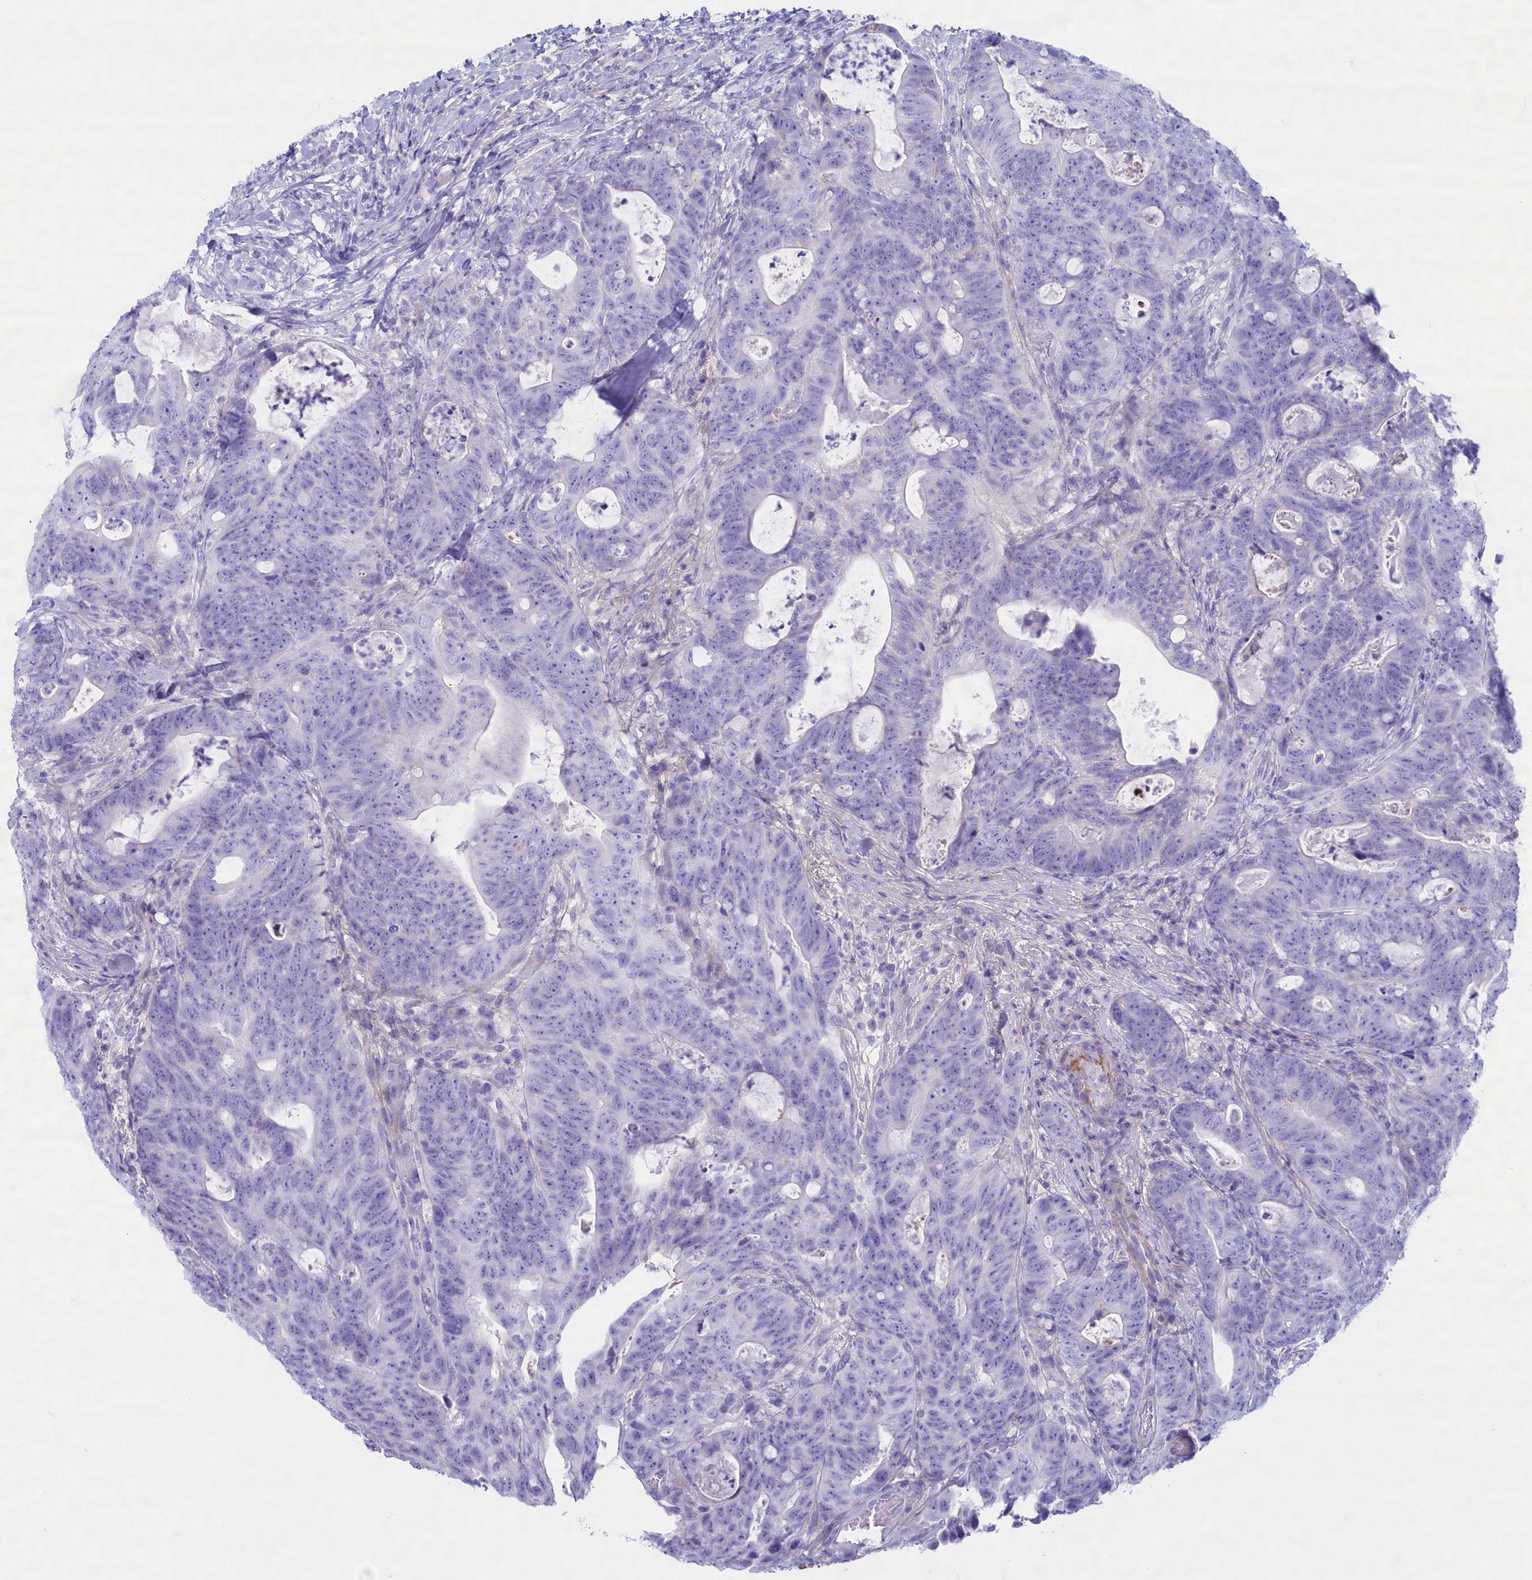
{"staining": {"intensity": "negative", "quantity": "none", "location": "none"}, "tissue": "colorectal cancer", "cell_type": "Tumor cells", "image_type": "cancer", "snomed": [{"axis": "morphology", "description": "Adenocarcinoma, NOS"}, {"axis": "topography", "description": "Colon"}], "caption": "IHC histopathology image of colorectal cancer stained for a protein (brown), which displays no positivity in tumor cells.", "gene": "MPV17L2", "patient": {"sex": "female", "age": 82}}